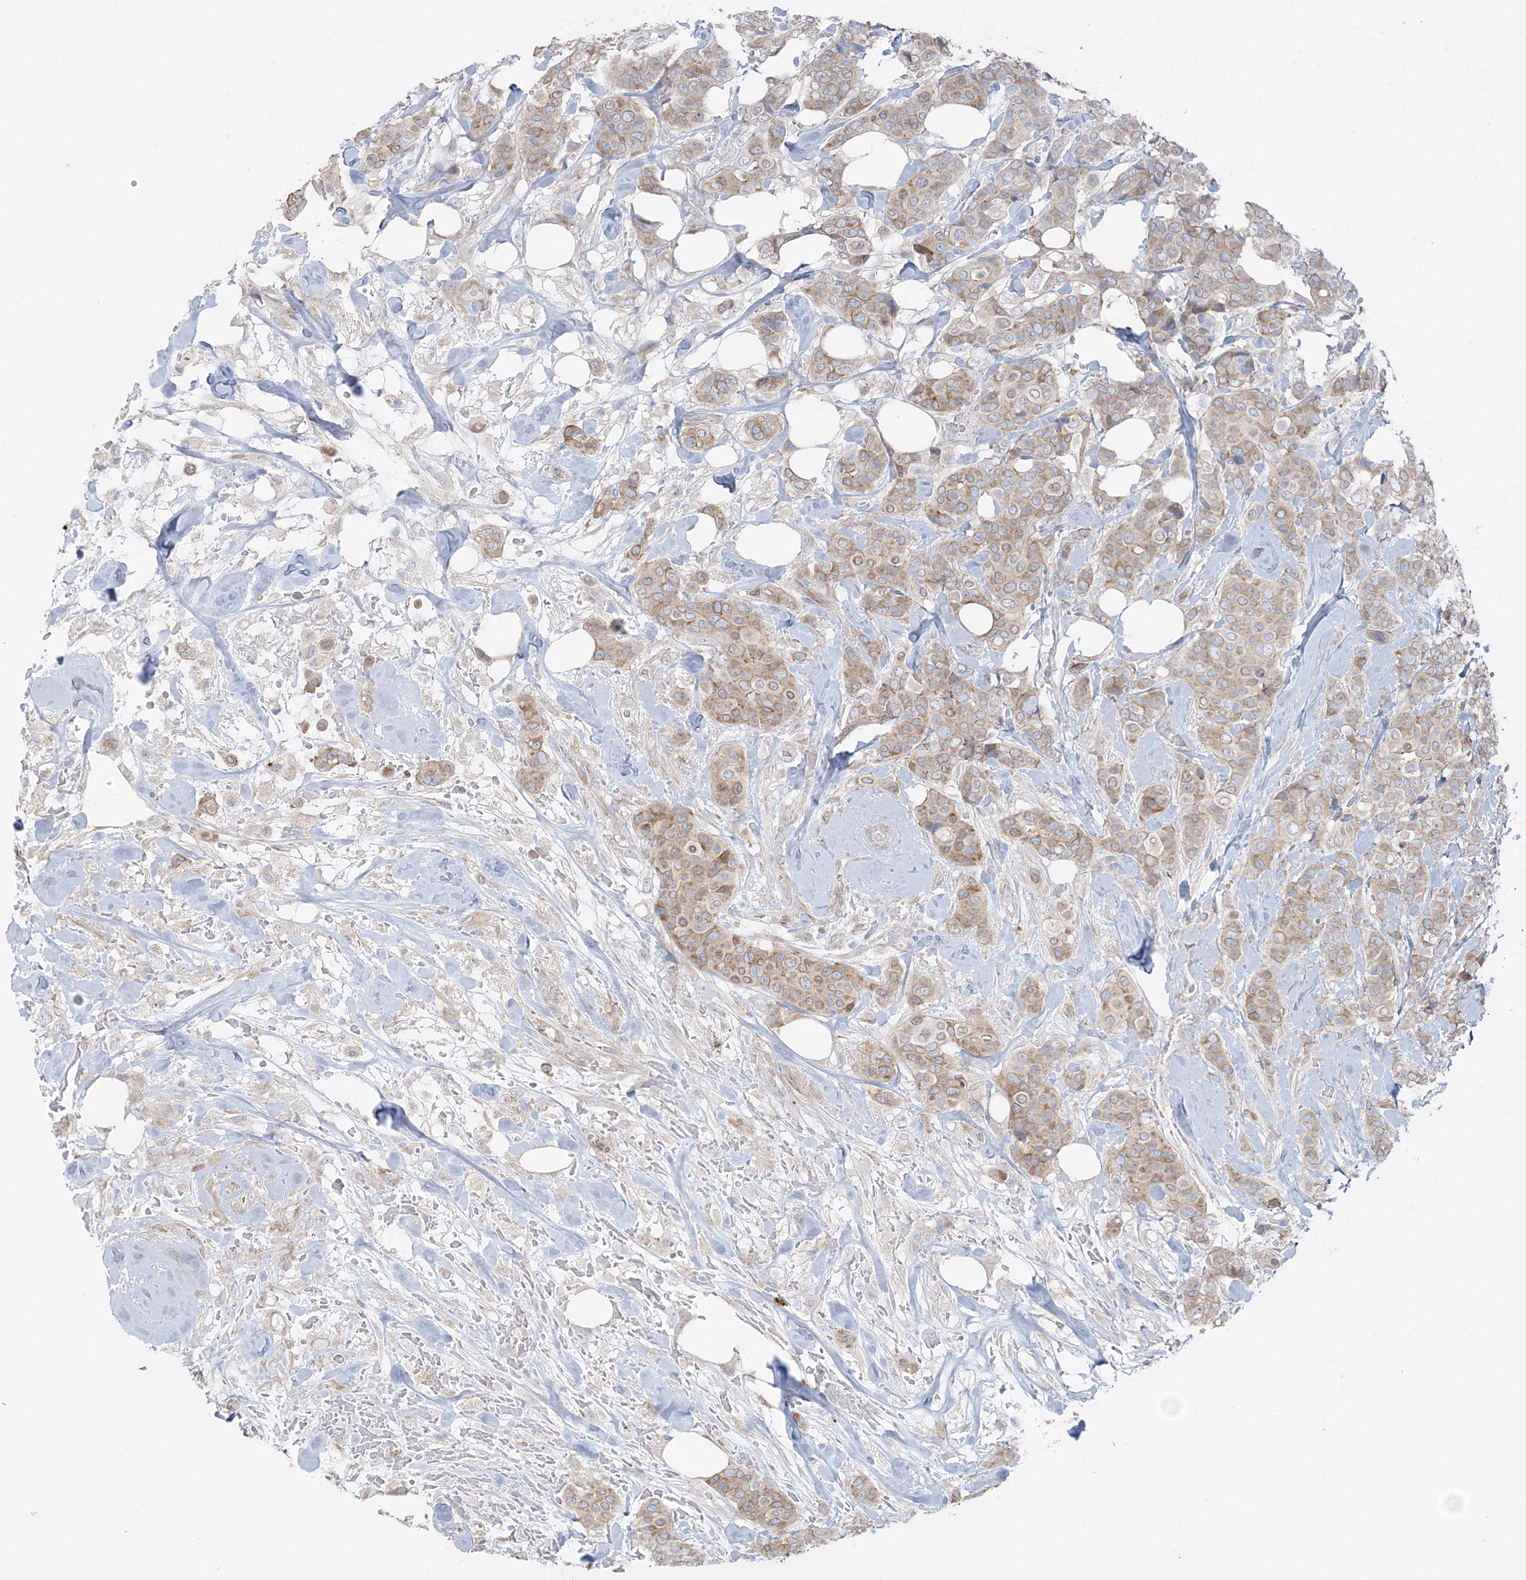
{"staining": {"intensity": "weak", "quantity": ">75%", "location": "cytoplasmic/membranous"}, "tissue": "breast cancer", "cell_type": "Tumor cells", "image_type": "cancer", "snomed": [{"axis": "morphology", "description": "Lobular carcinoma"}, {"axis": "topography", "description": "Breast"}], "caption": "Immunohistochemistry image of neoplastic tissue: human lobular carcinoma (breast) stained using immunohistochemistry displays low levels of weak protein expression localized specifically in the cytoplasmic/membranous of tumor cells, appearing as a cytoplasmic/membranous brown color.", "gene": "CCNJ", "patient": {"sex": "female", "age": 51}}